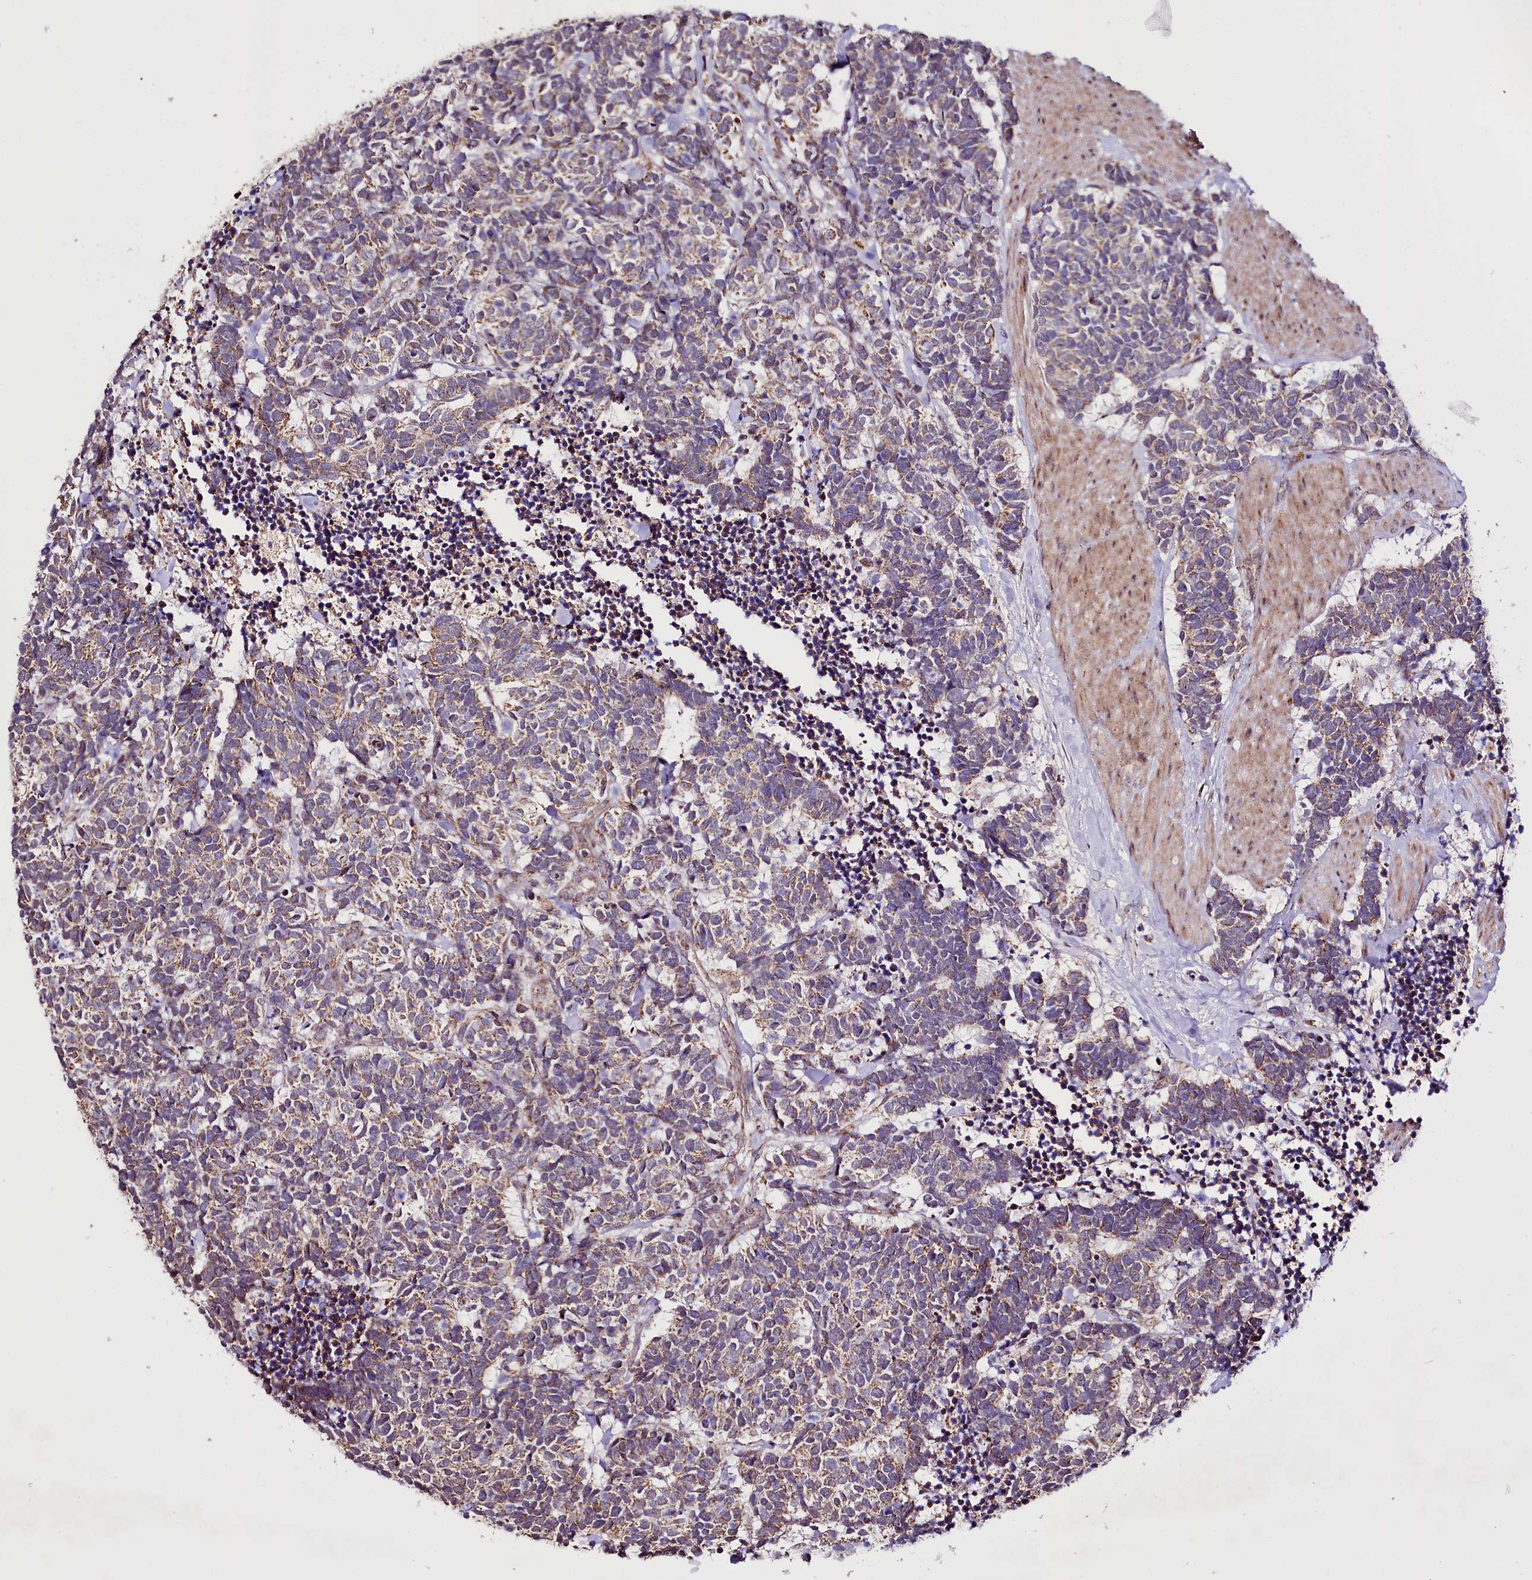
{"staining": {"intensity": "weak", "quantity": "25%-75%", "location": "cytoplasmic/membranous"}, "tissue": "carcinoid", "cell_type": "Tumor cells", "image_type": "cancer", "snomed": [{"axis": "morphology", "description": "Carcinoma, NOS"}, {"axis": "morphology", "description": "Carcinoid, malignant, NOS"}, {"axis": "topography", "description": "Urinary bladder"}], "caption": "Carcinoid stained with a brown dye displays weak cytoplasmic/membranous positive positivity in about 25%-75% of tumor cells.", "gene": "ST7", "patient": {"sex": "male", "age": 57}}